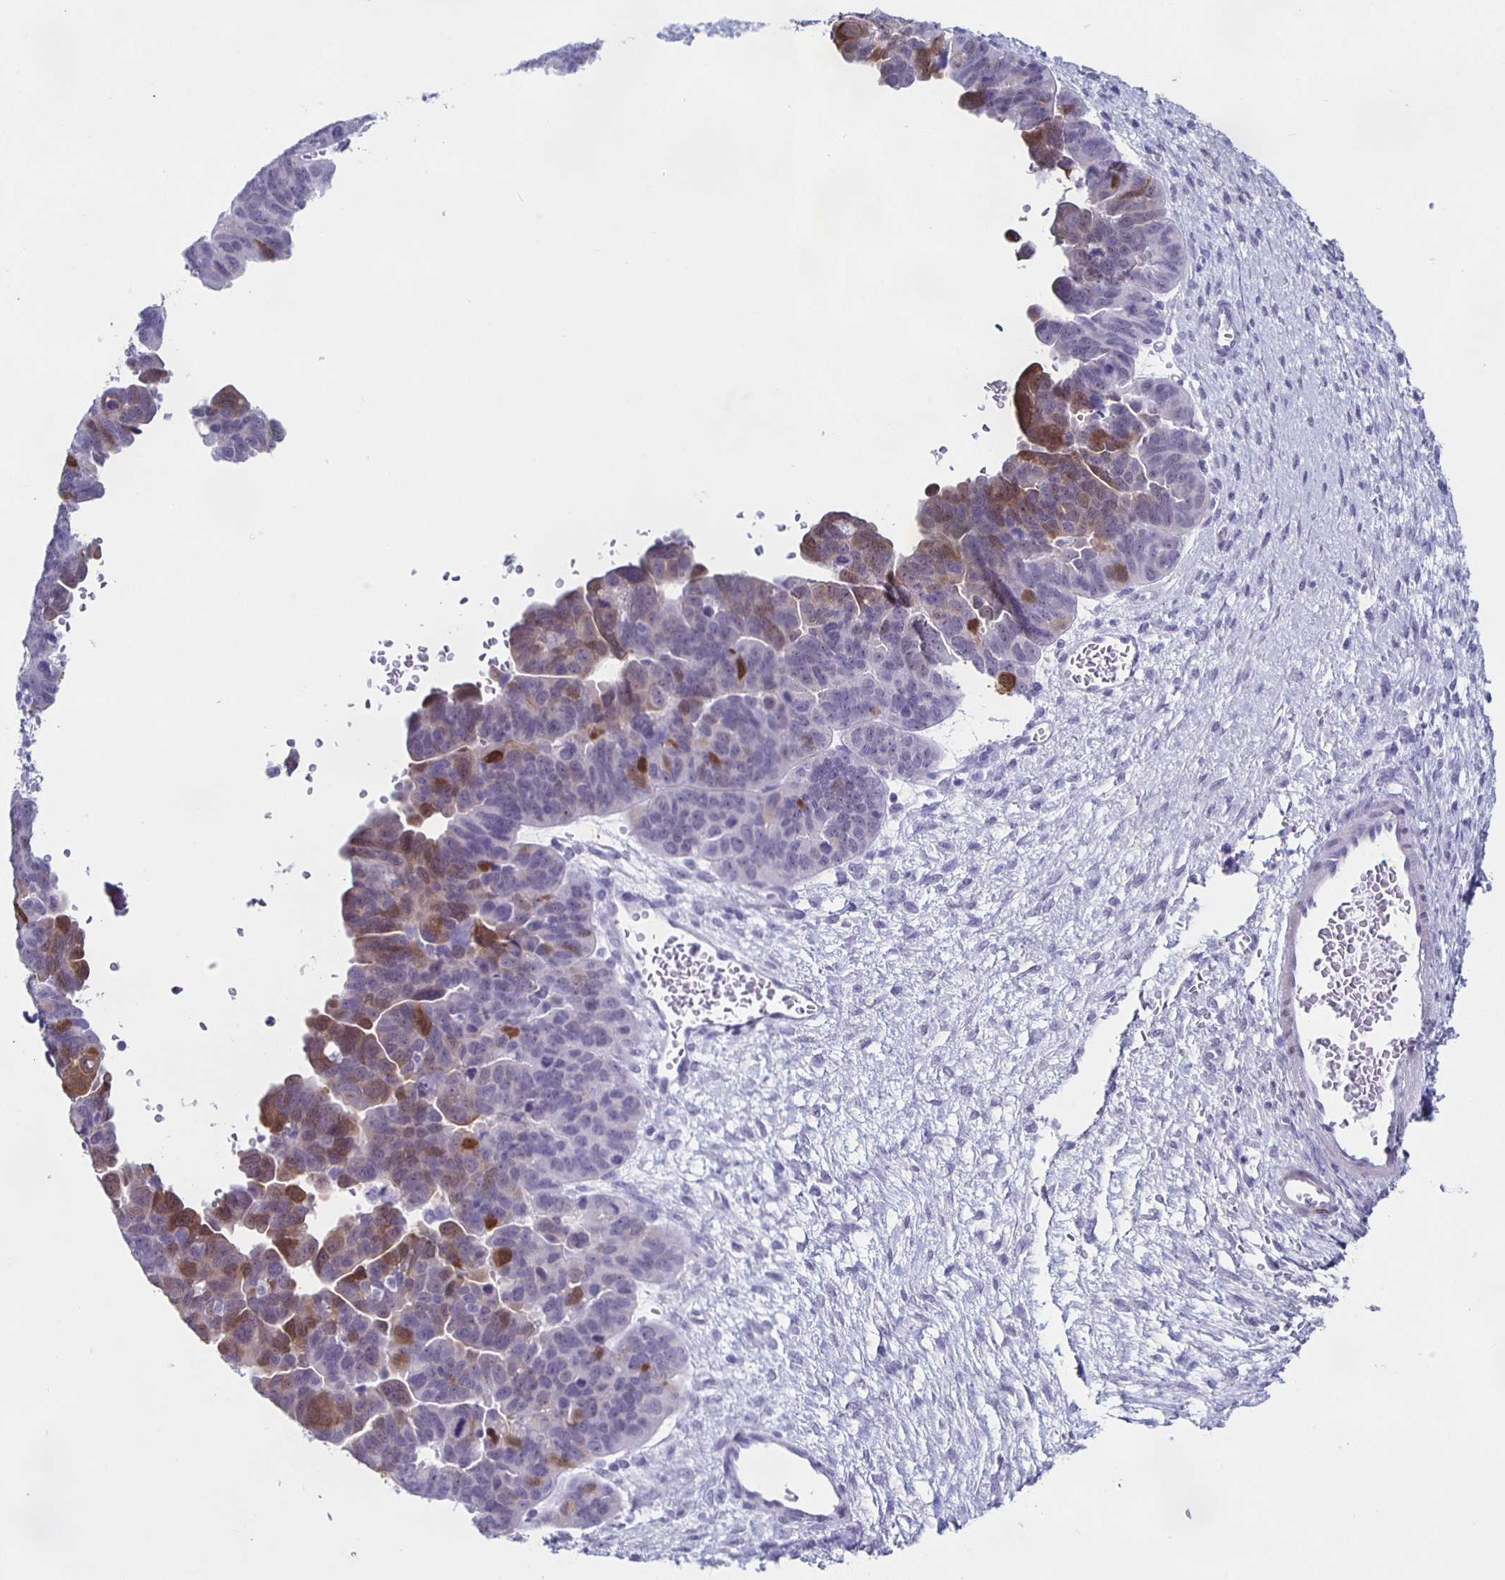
{"staining": {"intensity": "moderate", "quantity": "<25%", "location": "cytoplasmic/membranous,nuclear"}, "tissue": "ovarian cancer", "cell_type": "Tumor cells", "image_type": "cancer", "snomed": [{"axis": "morphology", "description": "Cystadenocarcinoma, serous, NOS"}, {"axis": "topography", "description": "Ovary"}], "caption": "The immunohistochemical stain highlights moderate cytoplasmic/membranous and nuclear expression in tumor cells of ovarian cancer tissue.", "gene": "TPPP", "patient": {"sex": "female", "age": 64}}